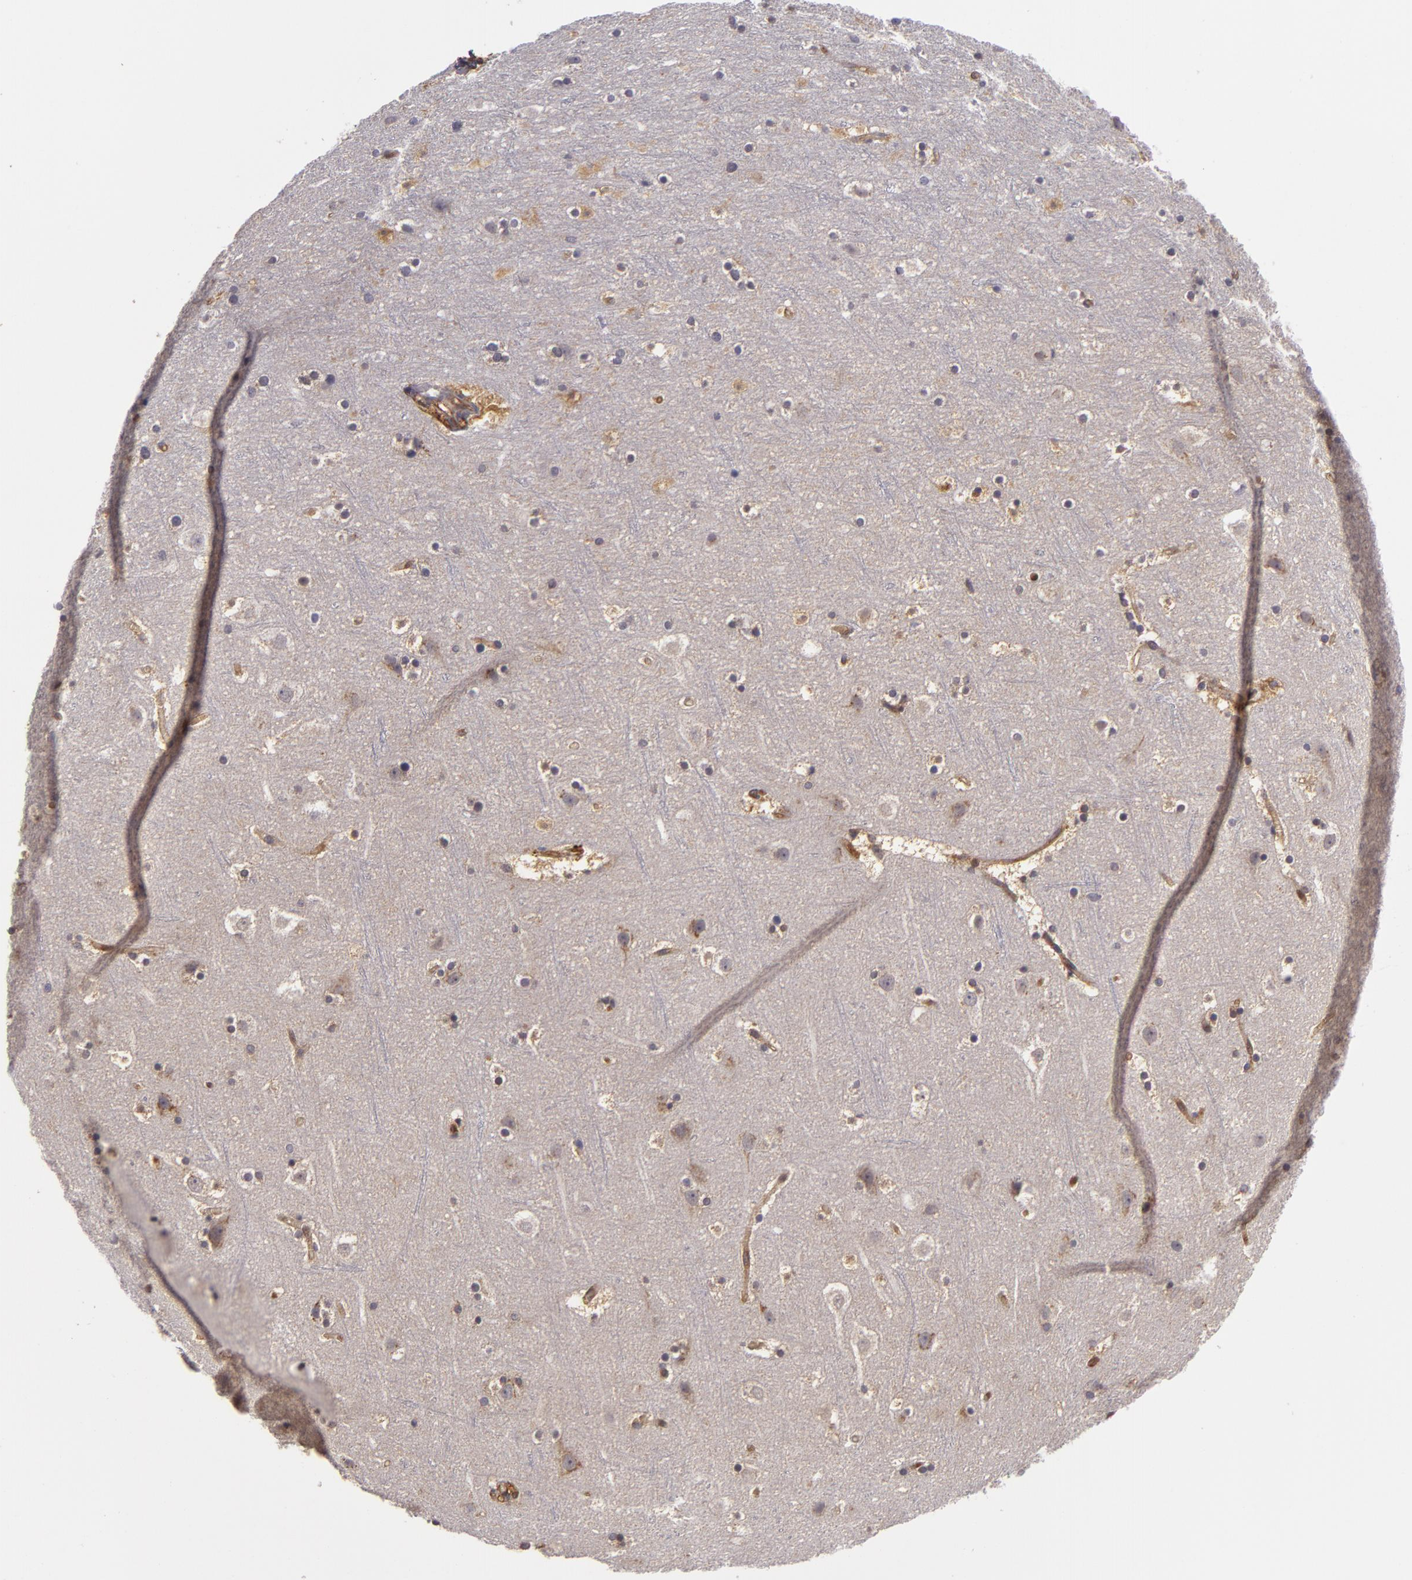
{"staining": {"intensity": "moderate", "quantity": "25%-75%", "location": "cytoplasmic/membranous"}, "tissue": "cerebral cortex", "cell_type": "Endothelial cells", "image_type": "normal", "snomed": [{"axis": "morphology", "description": "Normal tissue, NOS"}, {"axis": "topography", "description": "Cerebral cortex"}], "caption": "IHC photomicrograph of benign human cerebral cortex stained for a protein (brown), which demonstrates medium levels of moderate cytoplasmic/membranous positivity in approximately 25%-75% of endothelial cells.", "gene": "ZNF229", "patient": {"sex": "male", "age": 45}}